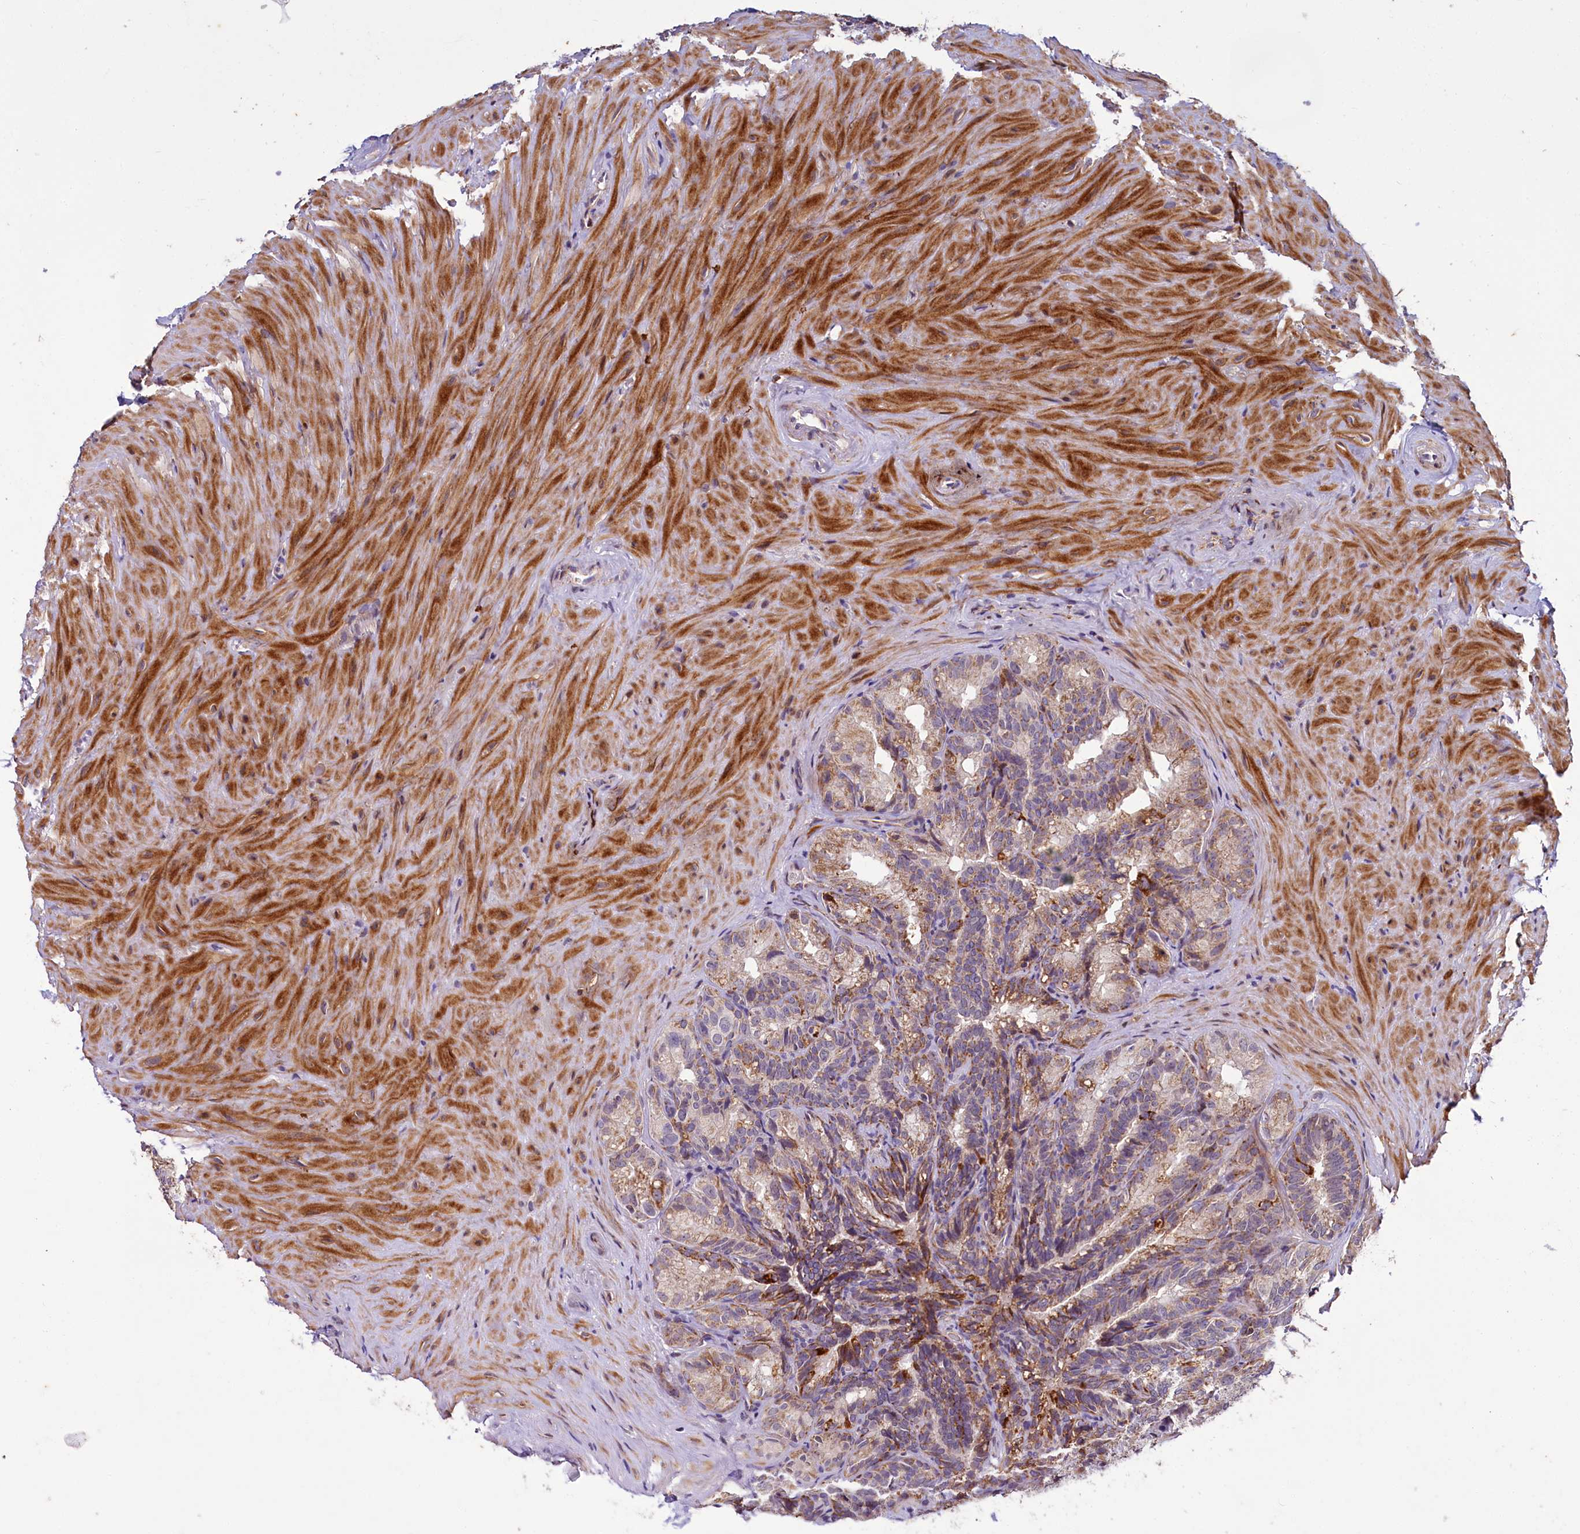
{"staining": {"intensity": "weak", "quantity": ">75%", "location": "cytoplasmic/membranous"}, "tissue": "seminal vesicle", "cell_type": "Glandular cells", "image_type": "normal", "snomed": [{"axis": "morphology", "description": "Normal tissue, NOS"}, {"axis": "topography", "description": "Seminal veicle"}], "caption": "About >75% of glandular cells in benign human seminal vesicle exhibit weak cytoplasmic/membranous protein positivity as visualized by brown immunohistochemical staining.", "gene": "DYNC2H1", "patient": {"sex": "male", "age": 60}}